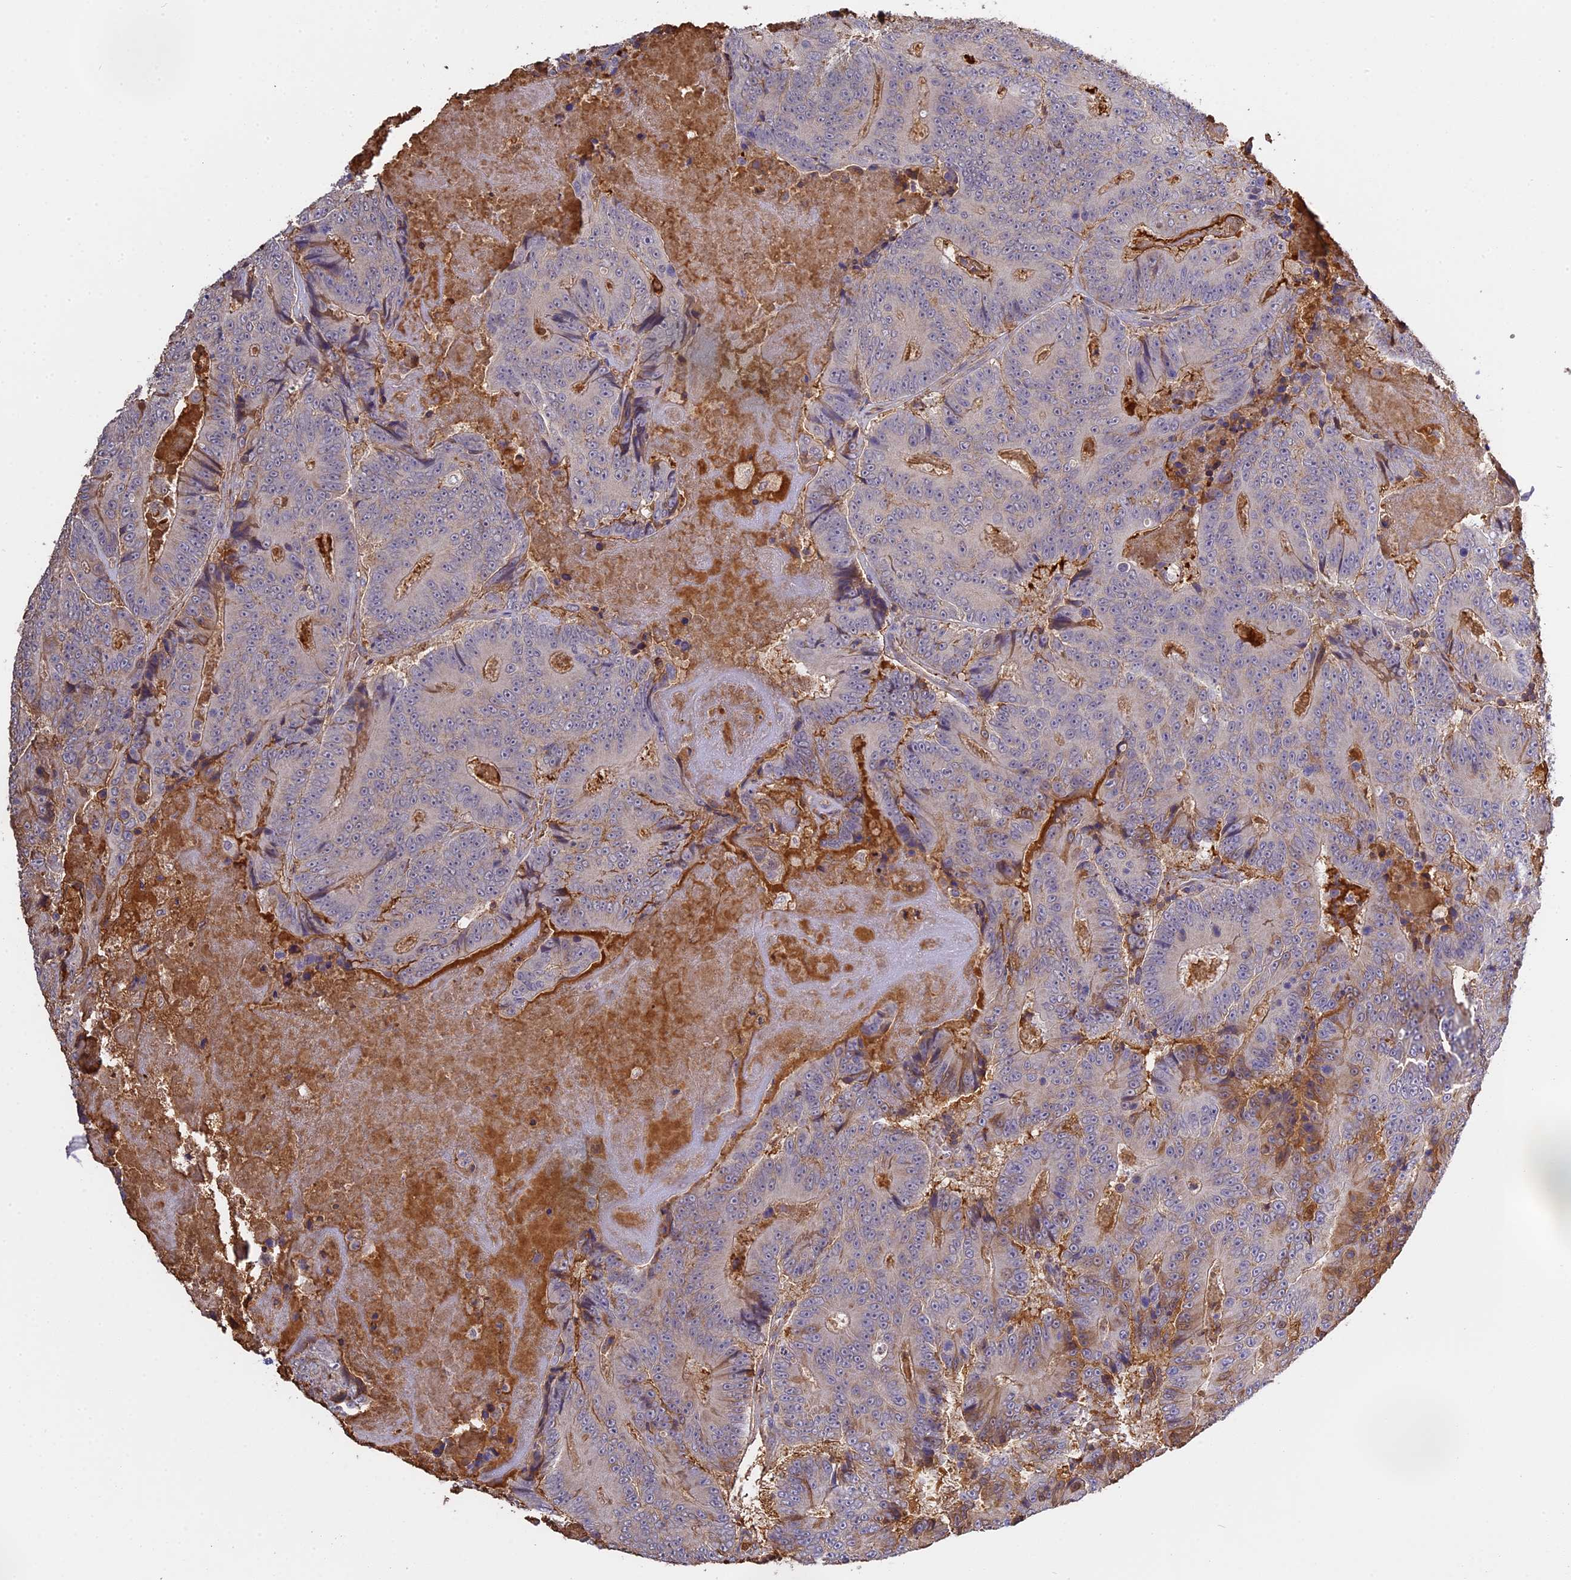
{"staining": {"intensity": "negative", "quantity": "none", "location": "none"}, "tissue": "colorectal cancer", "cell_type": "Tumor cells", "image_type": "cancer", "snomed": [{"axis": "morphology", "description": "Adenocarcinoma, NOS"}, {"axis": "topography", "description": "Colon"}], "caption": "DAB immunohistochemical staining of colorectal cancer demonstrates no significant positivity in tumor cells.", "gene": "CFAP119", "patient": {"sex": "male", "age": 83}}